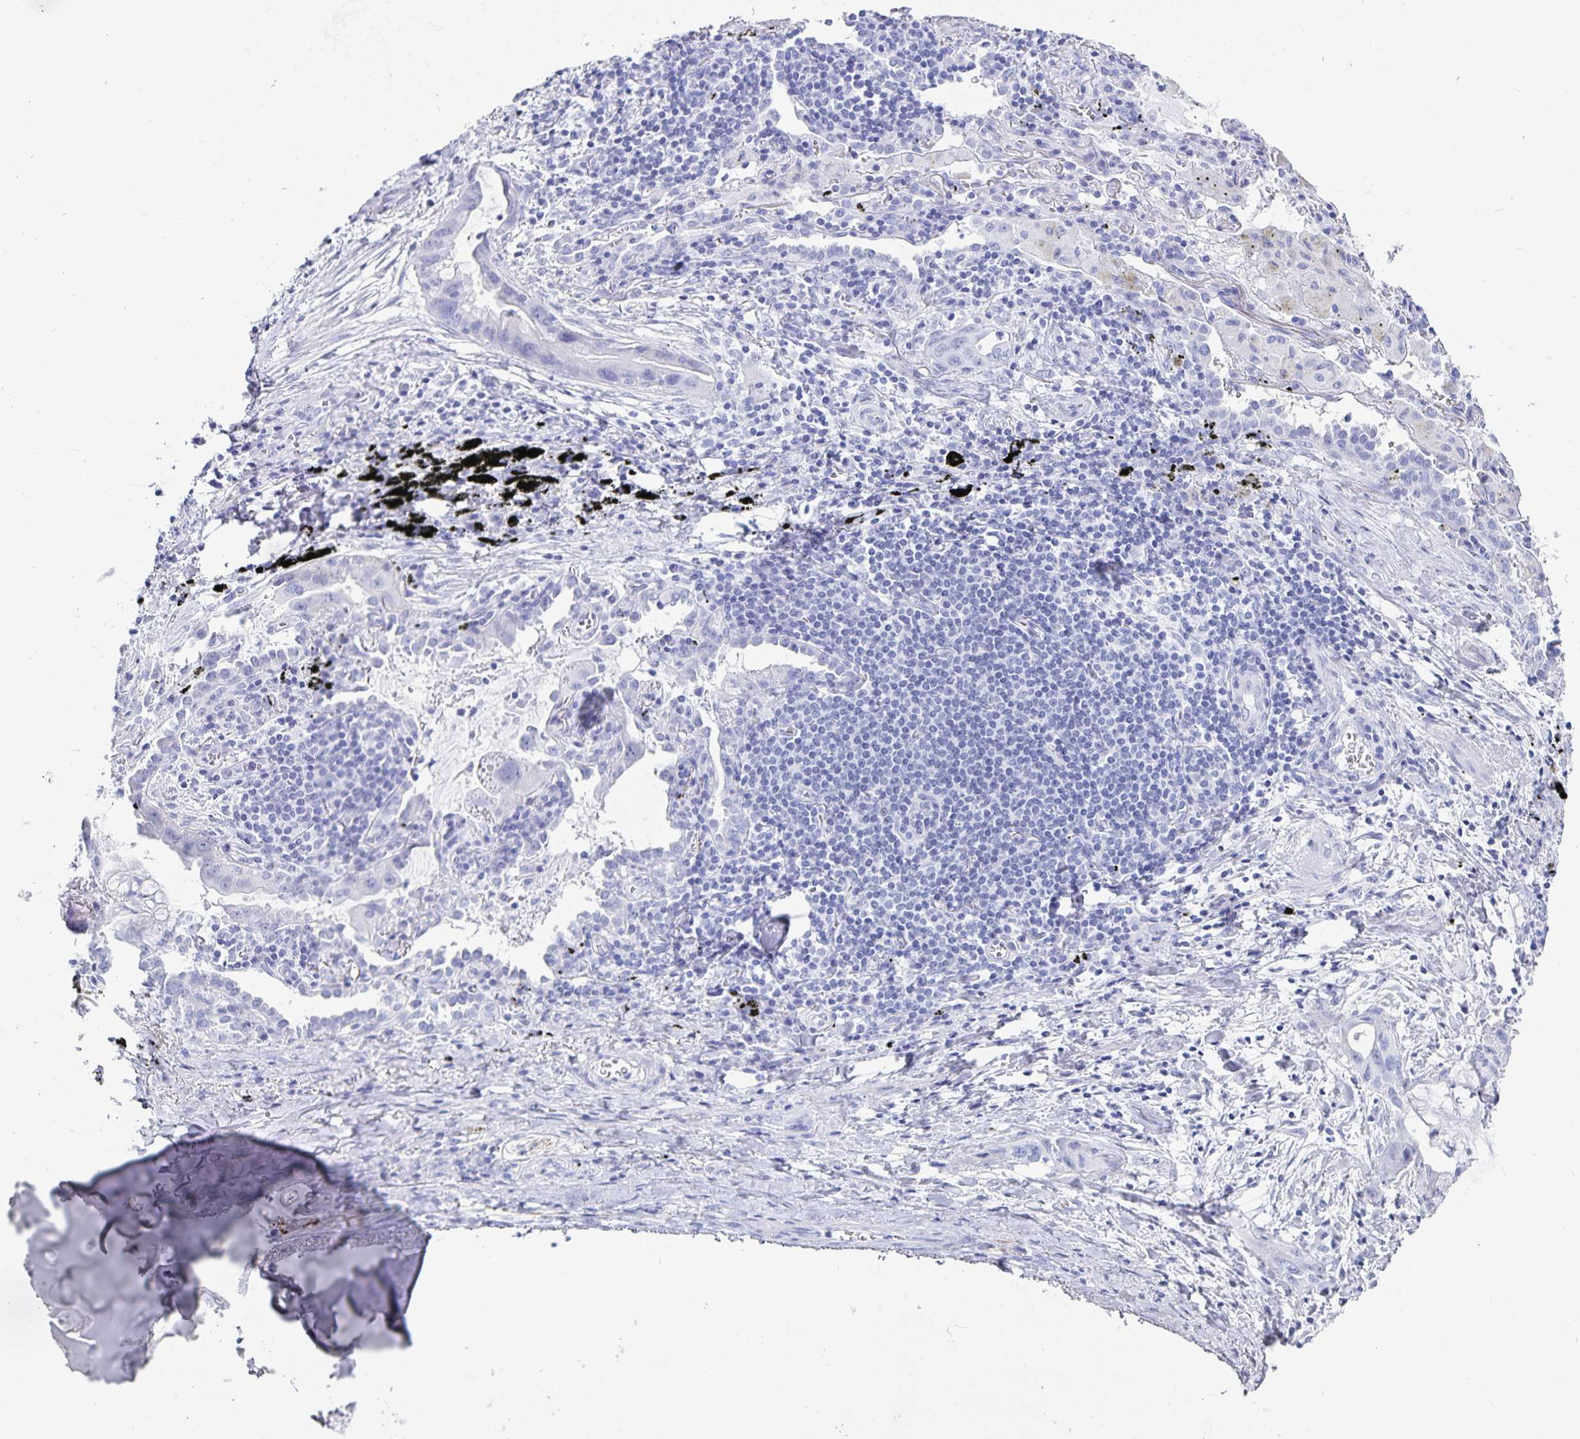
{"staining": {"intensity": "negative", "quantity": "none", "location": "none"}, "tissue": "lung cancer", "cell_type": "Tumor cells", "image_type": "cancer", "snomed": [{"axis": "morphology", "description": "Adenocarcinoma, NOS"}, {"axis": "topography", "description": "Lung"}], "caption": "Lung adenocarcinoma was stained to show a protein in brown. There is no significant expression in tumor cells.", "gene": "C19orf73", "patient": {"sex": "male", "age": 65}}